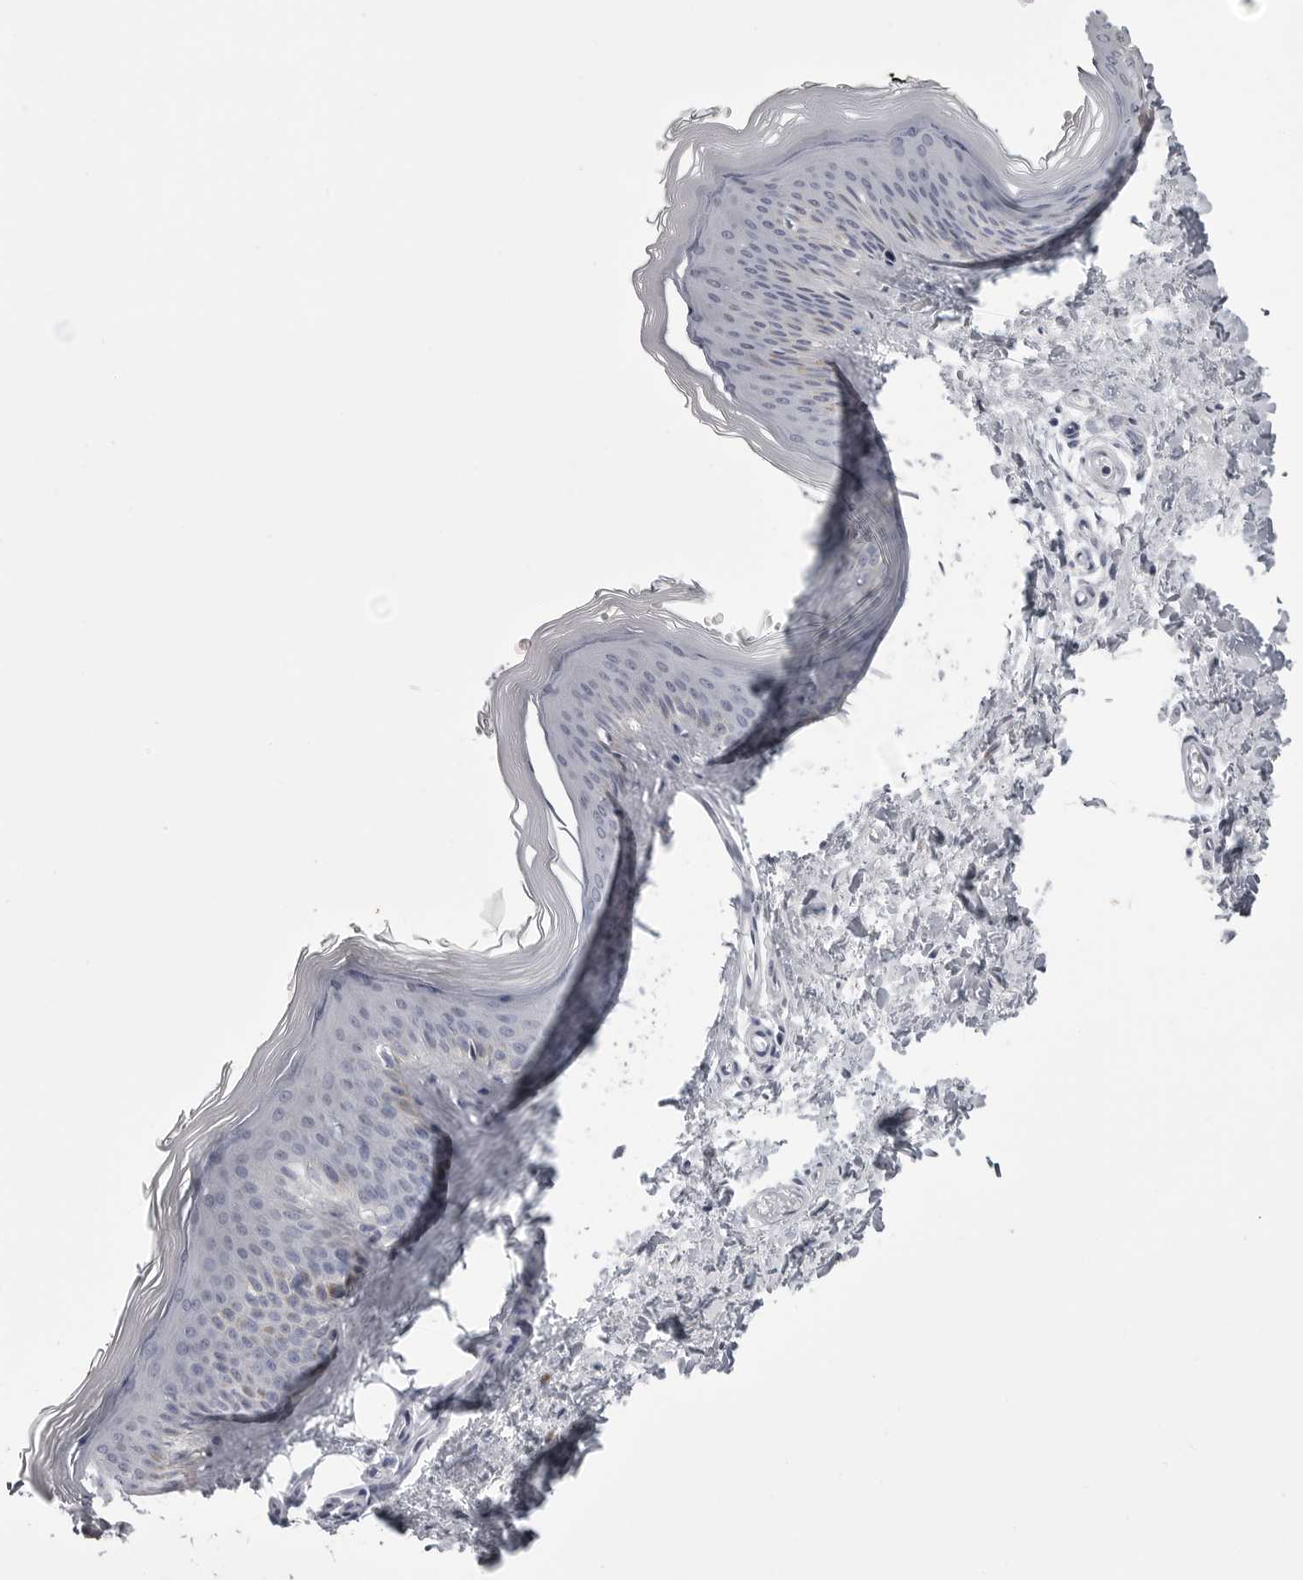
{"staining": {"intensity": "negative", "quantity": "none", "location": "none"}, "tissue": "skin", "cell_type": "Fibroblasts", "image_type": "normal", "snomed": [{"axis": "morphology", "description": "Normal tissue, NOS"}, {"axis": "topography", "description": "Skin"}], "caption": "Immunohistochemical staining of benign human skin demonstrates no significant expression in fibroblasts.", "gene": "BPIFA1", "patient": {"sex": "female", "age": 27}}